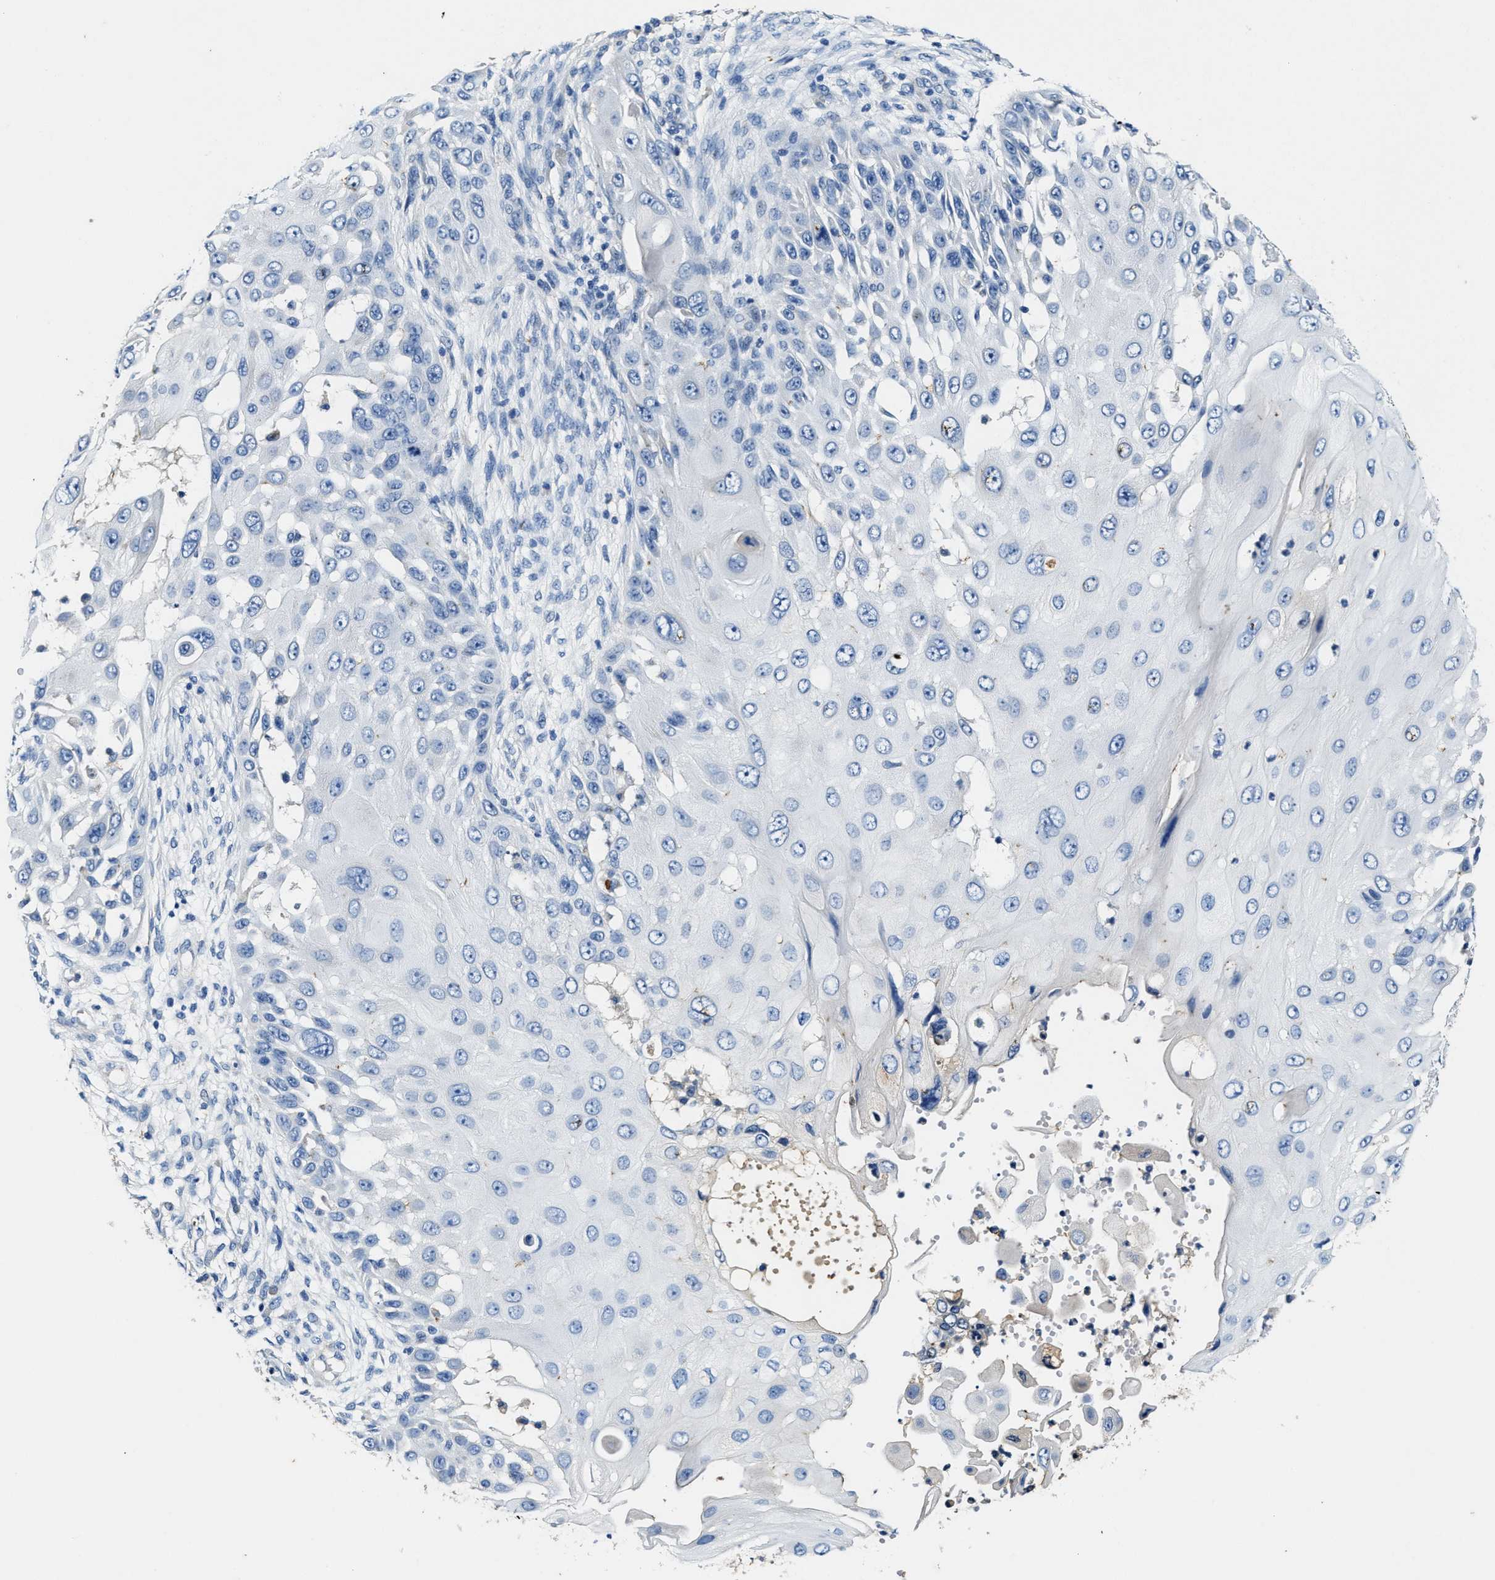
{"staining": {"intensity": "negative", "quantity": "none", "location": "none"}, "tissue": "skin cancer", "cell_type": "Tumor cells", "image_type": "cancer", "snomed": [{"axis": "morphology", "description": "Squamous cell carcinoma, NOS"}, {"axis": "topography", "description": "Skin"}], "caption": "Immunohistochemistry (IHC) histopathology image of human skin squamous cell carcinoma stained for a protein (brown), which displays no staining in tumor cells.", "gene": "SLC25A25", "patient": {"sex": "female", "age": 44}}